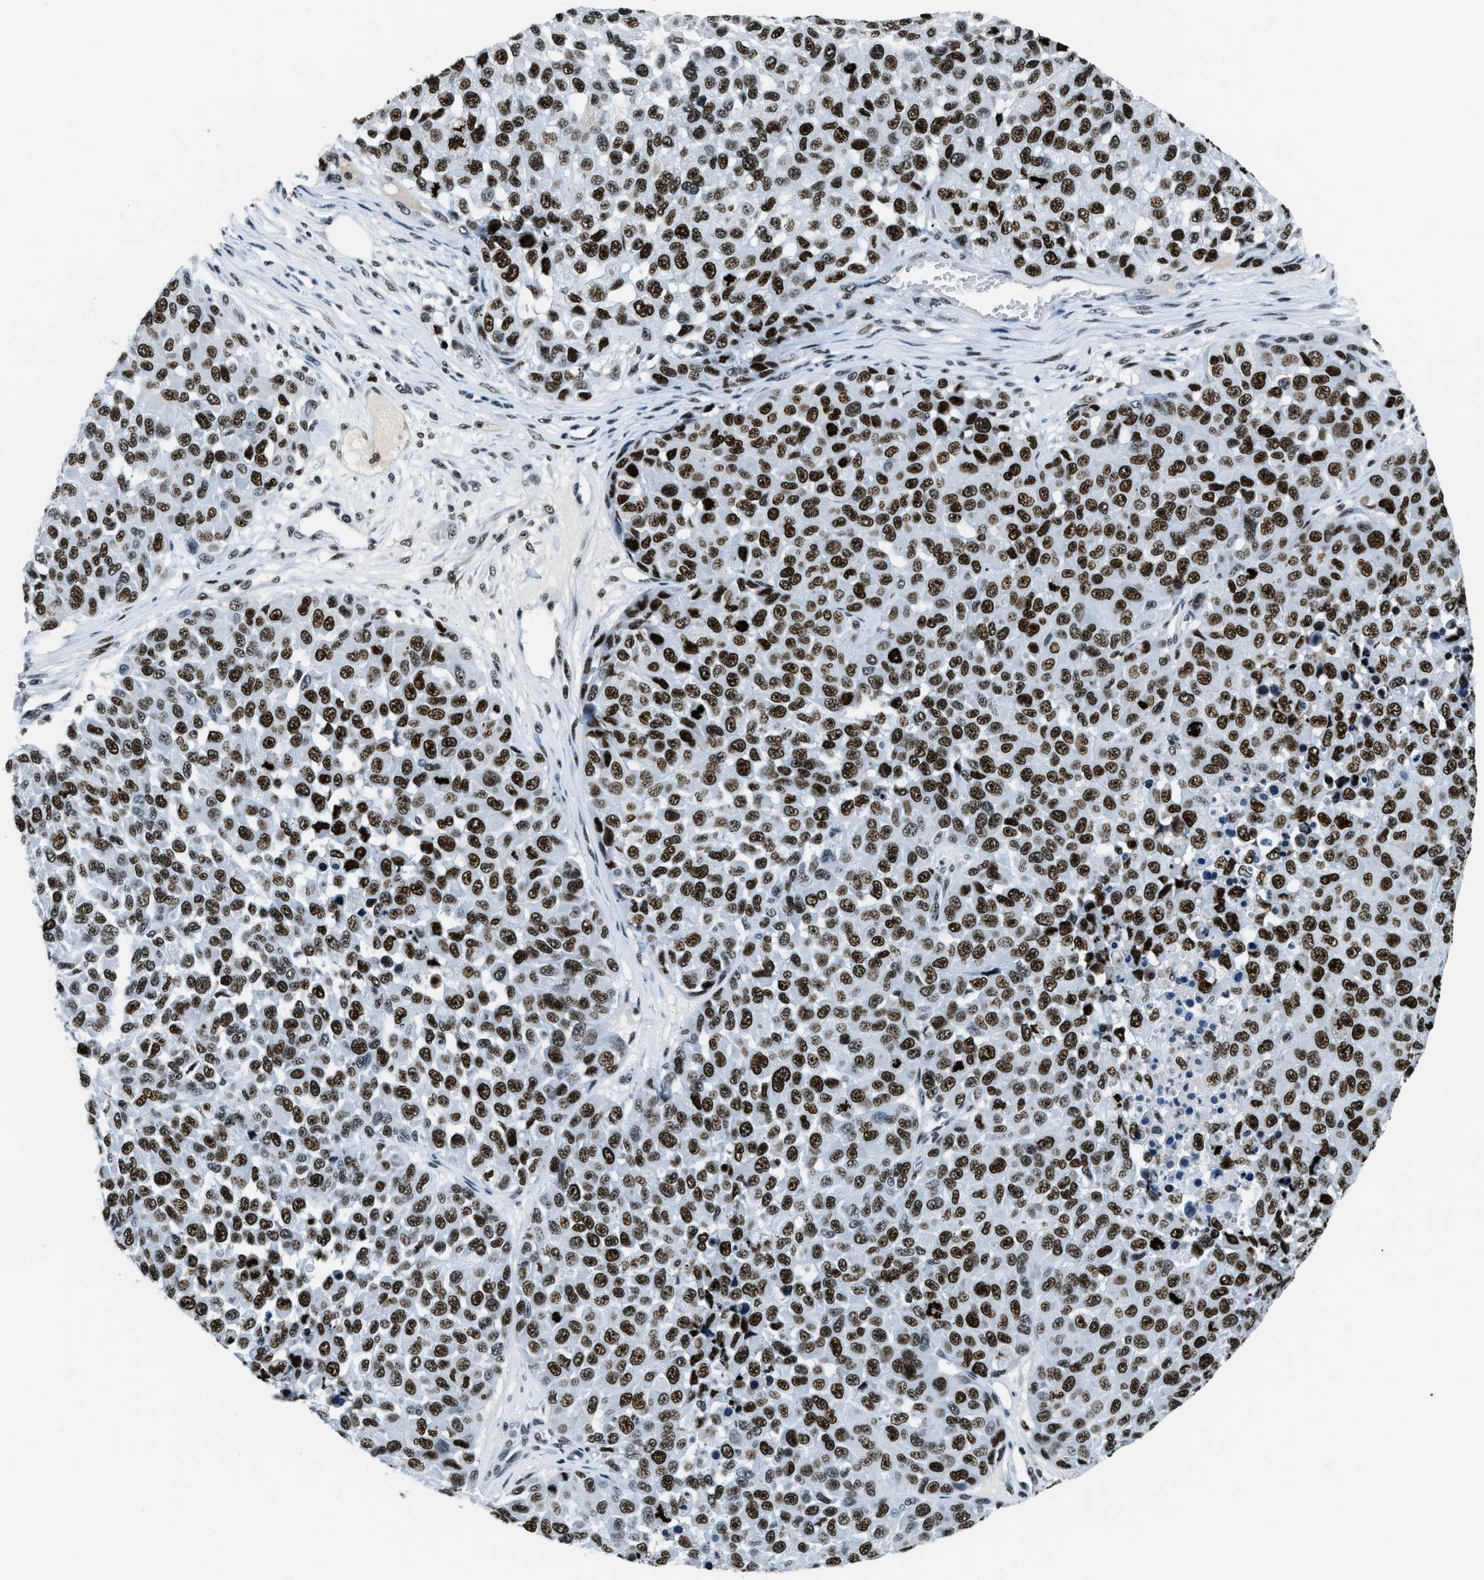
{"staining": {"intensity": "strong", "quantity": ">75%", "location": "nuclear"}, "tissue": "melanoma", "cell_type": "Tumor cells", "image_type": "cancer", "snomed": [{"axis": "morphology", "description": "Malignant melanoma, NOS"}, {"axis": "topography", "description": "Skin"}], "caption": "Immunohistochemistry (DAB) staining of human melanoma exhibits strong nuclear protein expression in approximately >75% of tumor cells. Immunohistochemistry stains the protein of interest in brown and the nuclei are stained blue.", "gene": "TOP1", "patient": {"sex": "male", "age": 62}}